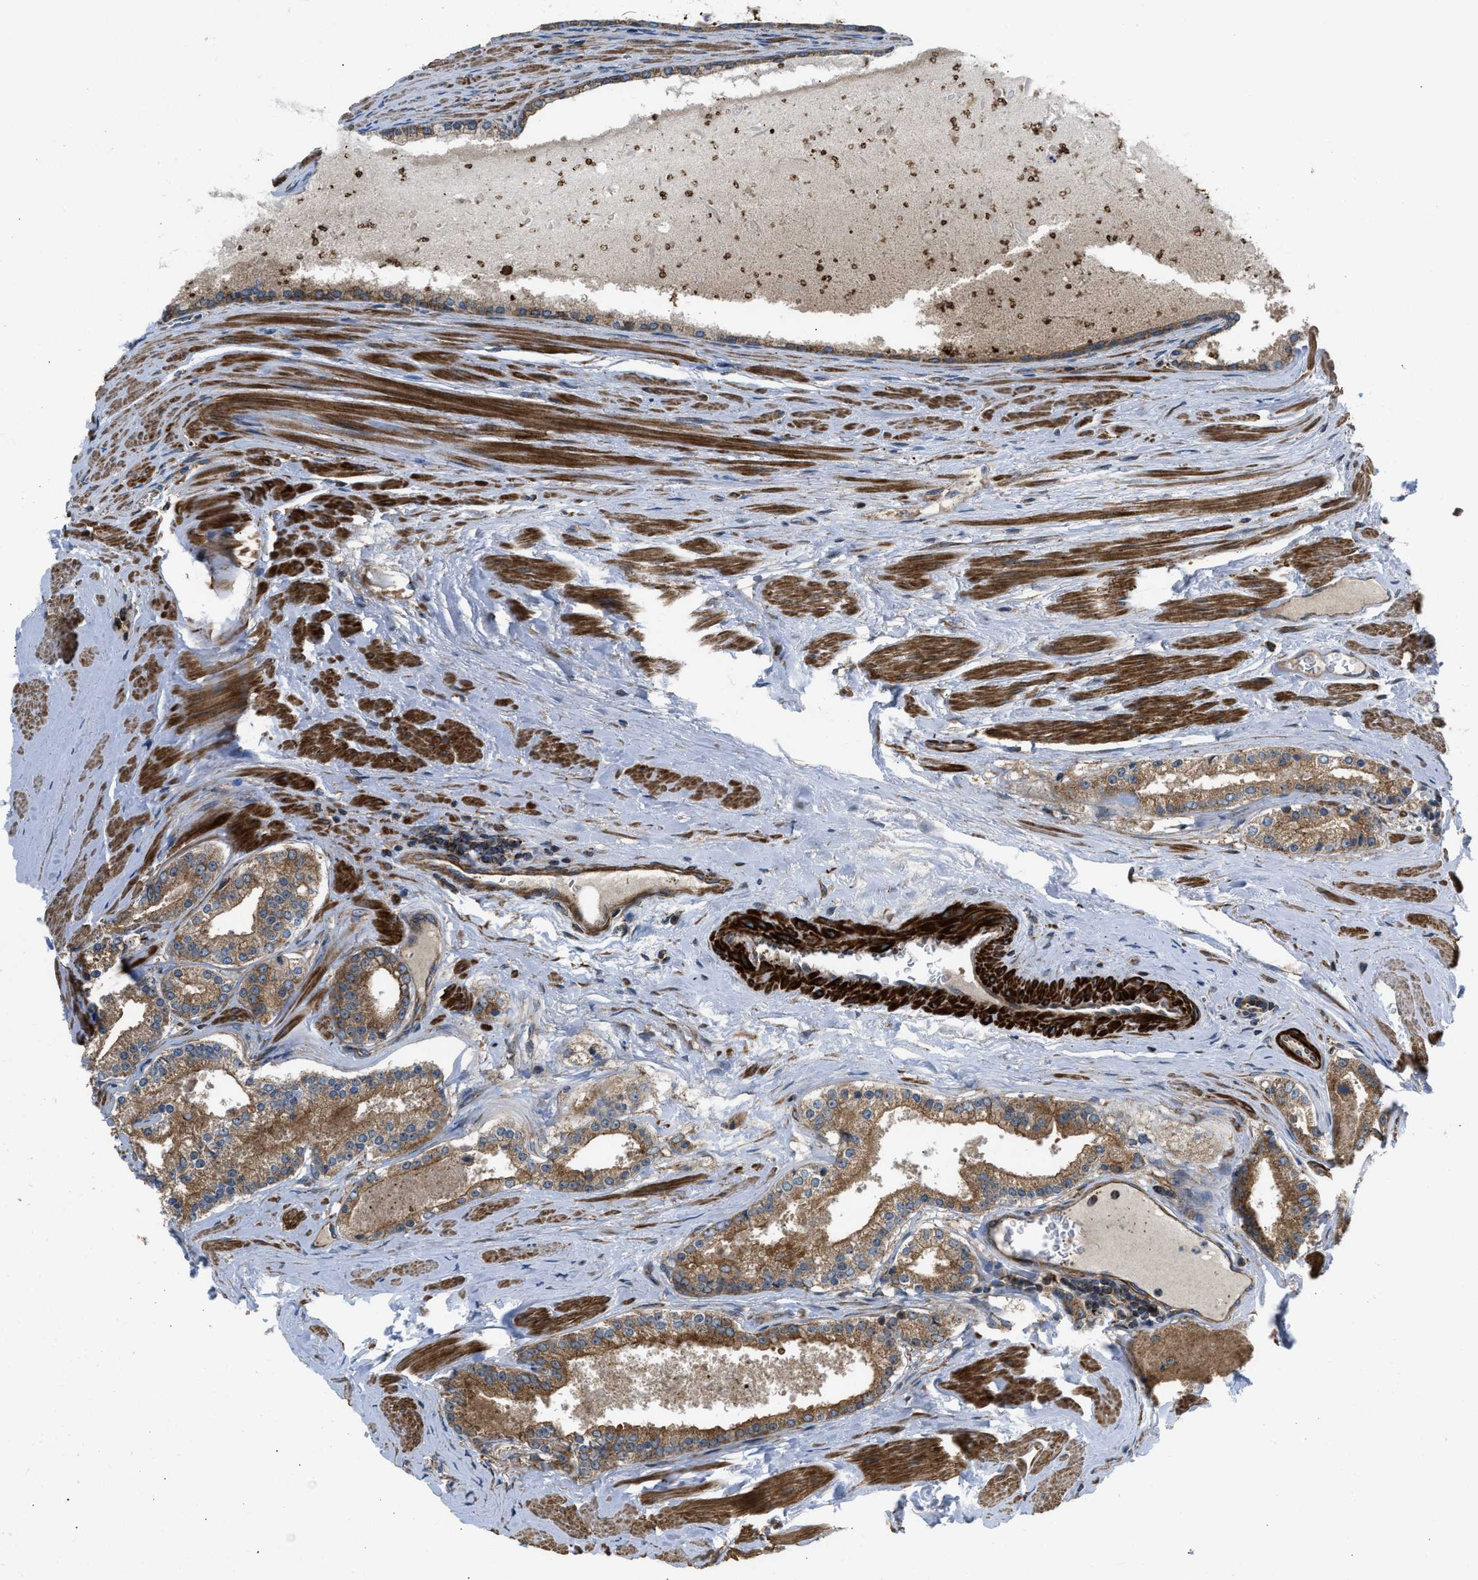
{"staining": {"intensity": "moderate", "quantity": ">75%", "location": "cytoplasmic/membranous"}, "tissue": "prostate cancer", "cell_type": "Tumor cells", "image_type": "cancer", "snomed": [{"axis": "morphology", "description": "Adenocarcinoma, Low grade"}, {"axis": "topography", "description": "Prostate"}], "caption": "Immunohistochemical staining of prostate cancer (adenocarcinoma (low-grade)) shows moderate cytoplasmic/membranous protein staining in approximately >75% of tumor cells.", "gene": "SESN2", "patient": {"sex": "male", "age": 70}}